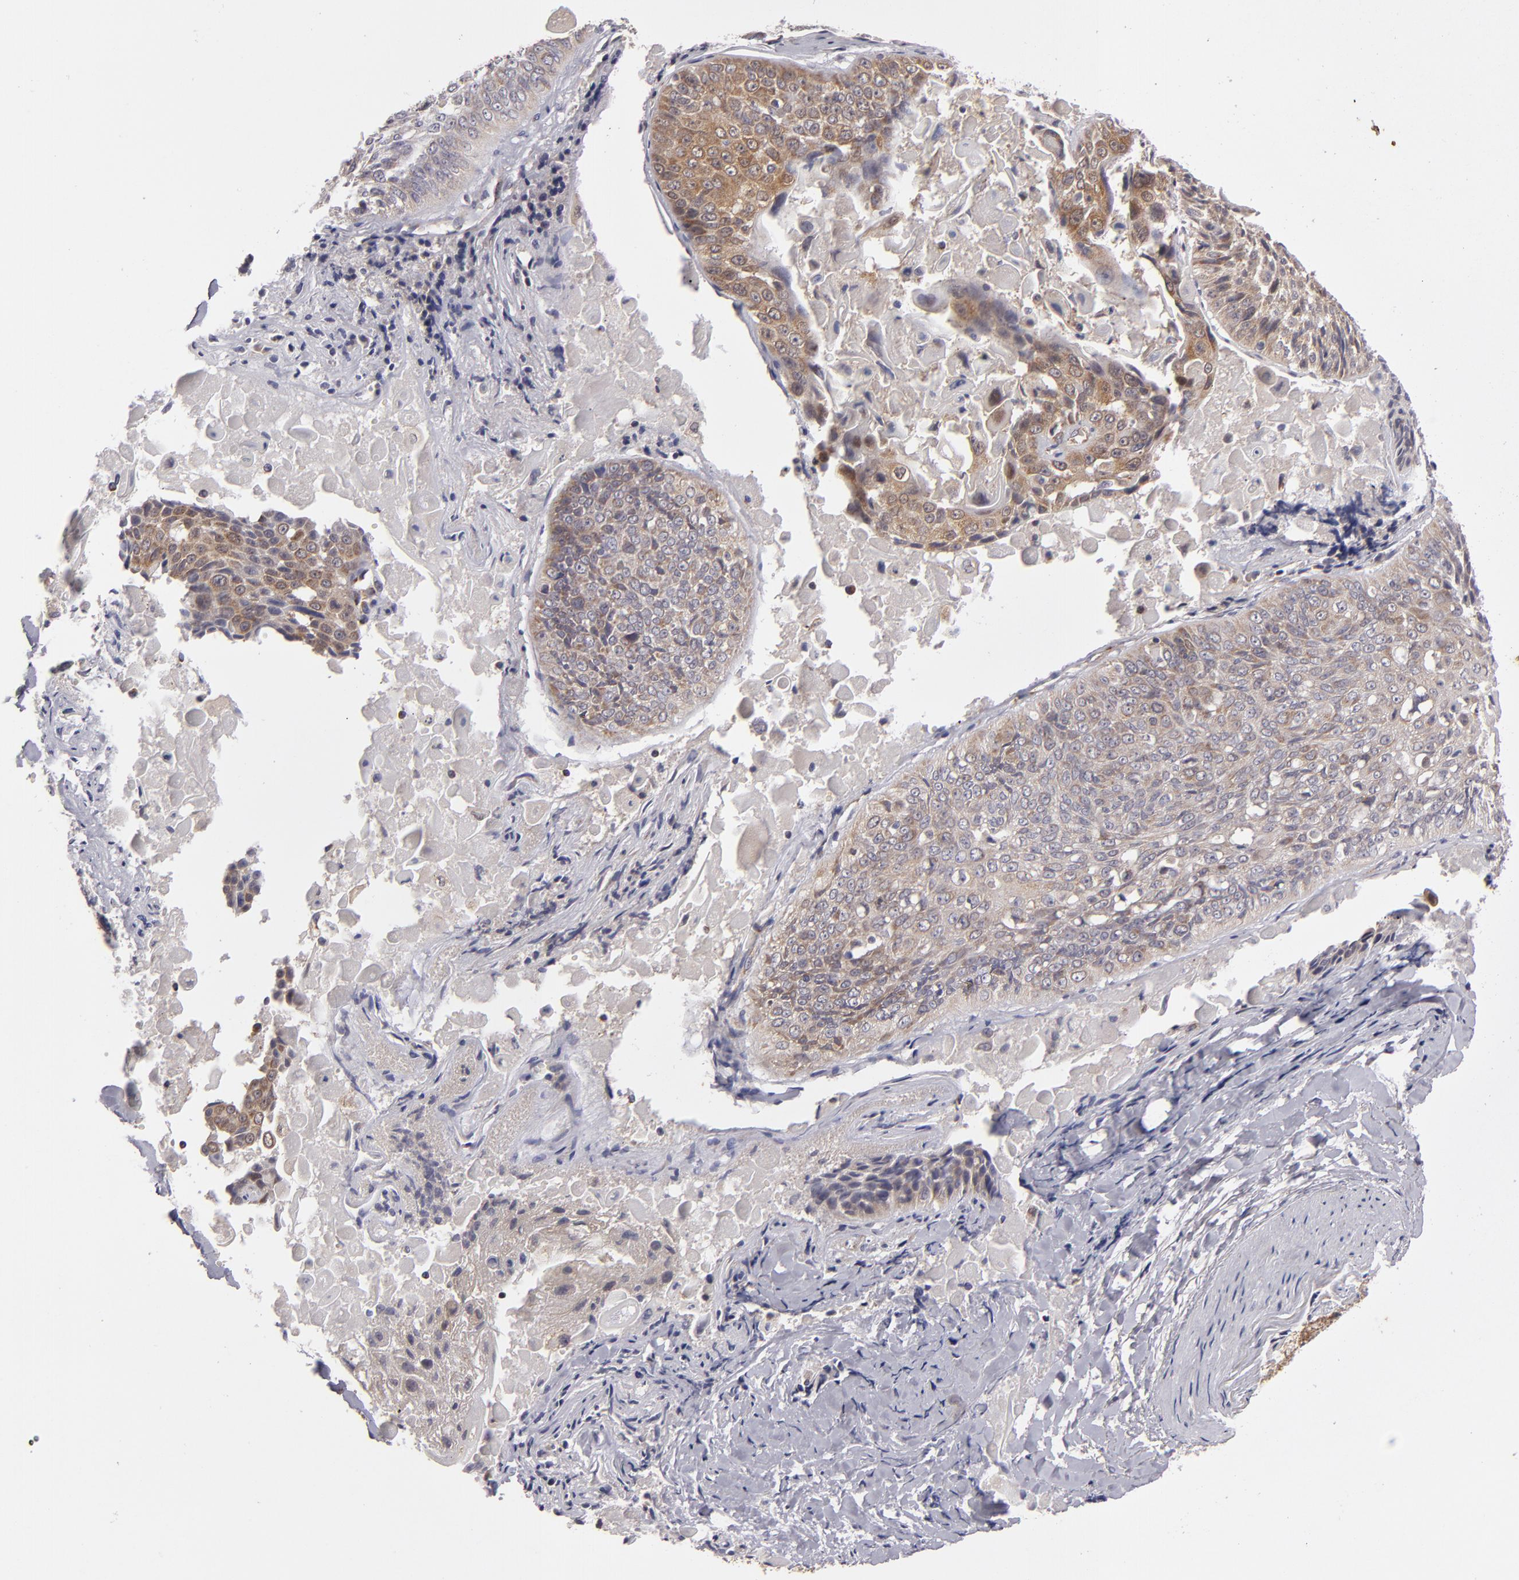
{"staining": {"intensity": "weak", "quantity": ">75%", "location": "cytoplasmic/membranous"}, "tissue": "lung cancer", "cell_type": "Tumor cells", "image_type": "cancer", "snomed": [{"axis": "morphology", "description": "Adenocarcinoma, NOS"}, {"axis": "topography", "description": "Lung"}], "caption": "Immunohistochemical staining of adenocarcinoma (lung) shows low levels of weak cytoplasmic/membranous staining in about >75% of tumor cells.", "gene": "SH2D4A", "patient": {"sex": "male", "age": 60}}